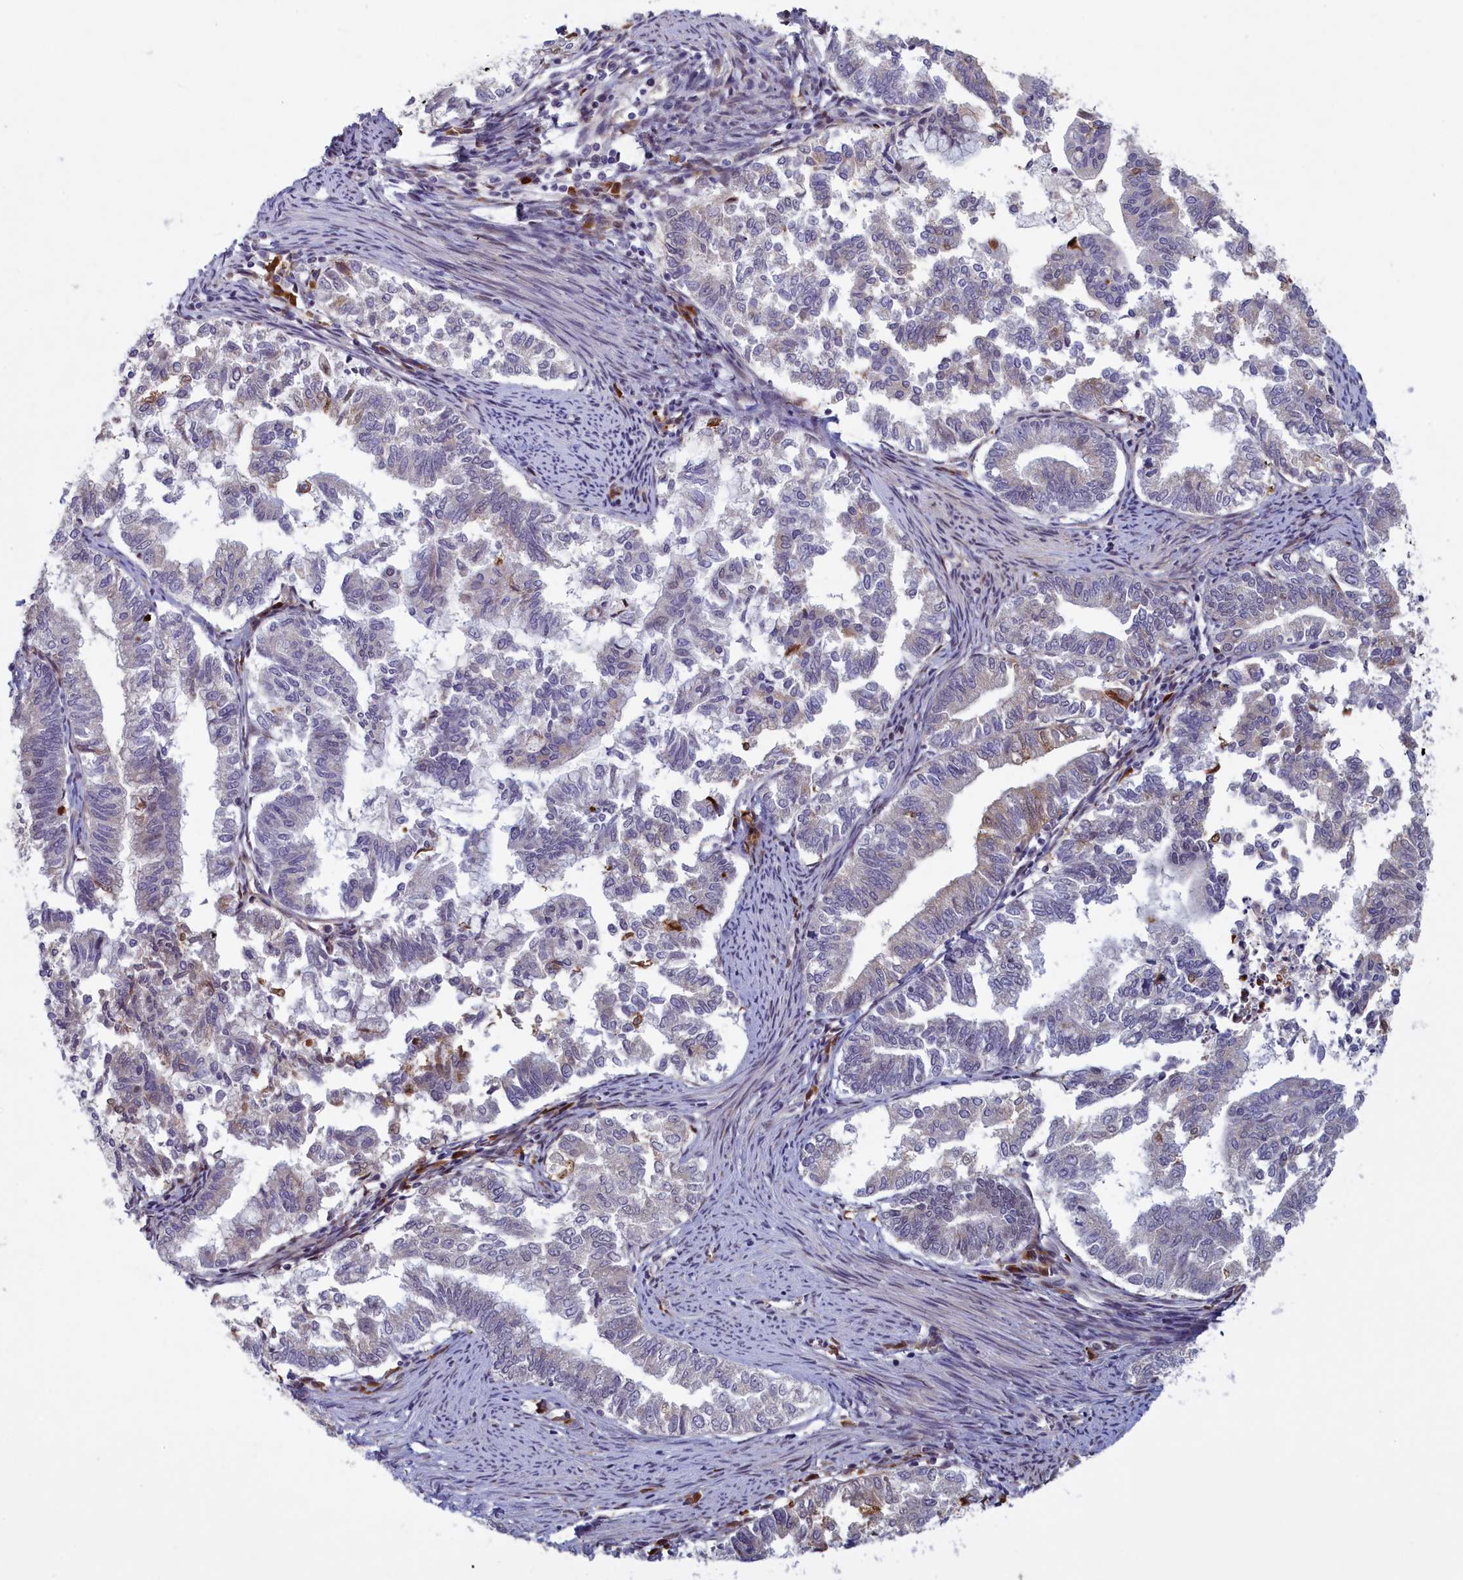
{"staining": {"intensity": "negative", "quantity": "none", "location": "none"}, "tissue": "endometrial cancer", "cell_type": "Tumor cells", "image_type": "cancer", "snomed": [{"axis": "morphology", "description": "Adenocarcinoma, NOS"}, {"axis": "topography", "description": "Endometrium"}], "caption": "This histopathology image is of endometrial adenocarcinoma stained with immunohistochemistry (IHC) to label a protein in brown with the nuclei are counter-stained blue. There is no staining in tumor cells.", "gene": "ATF7IP2", "patient": {"sex": "female", "age": 79}}